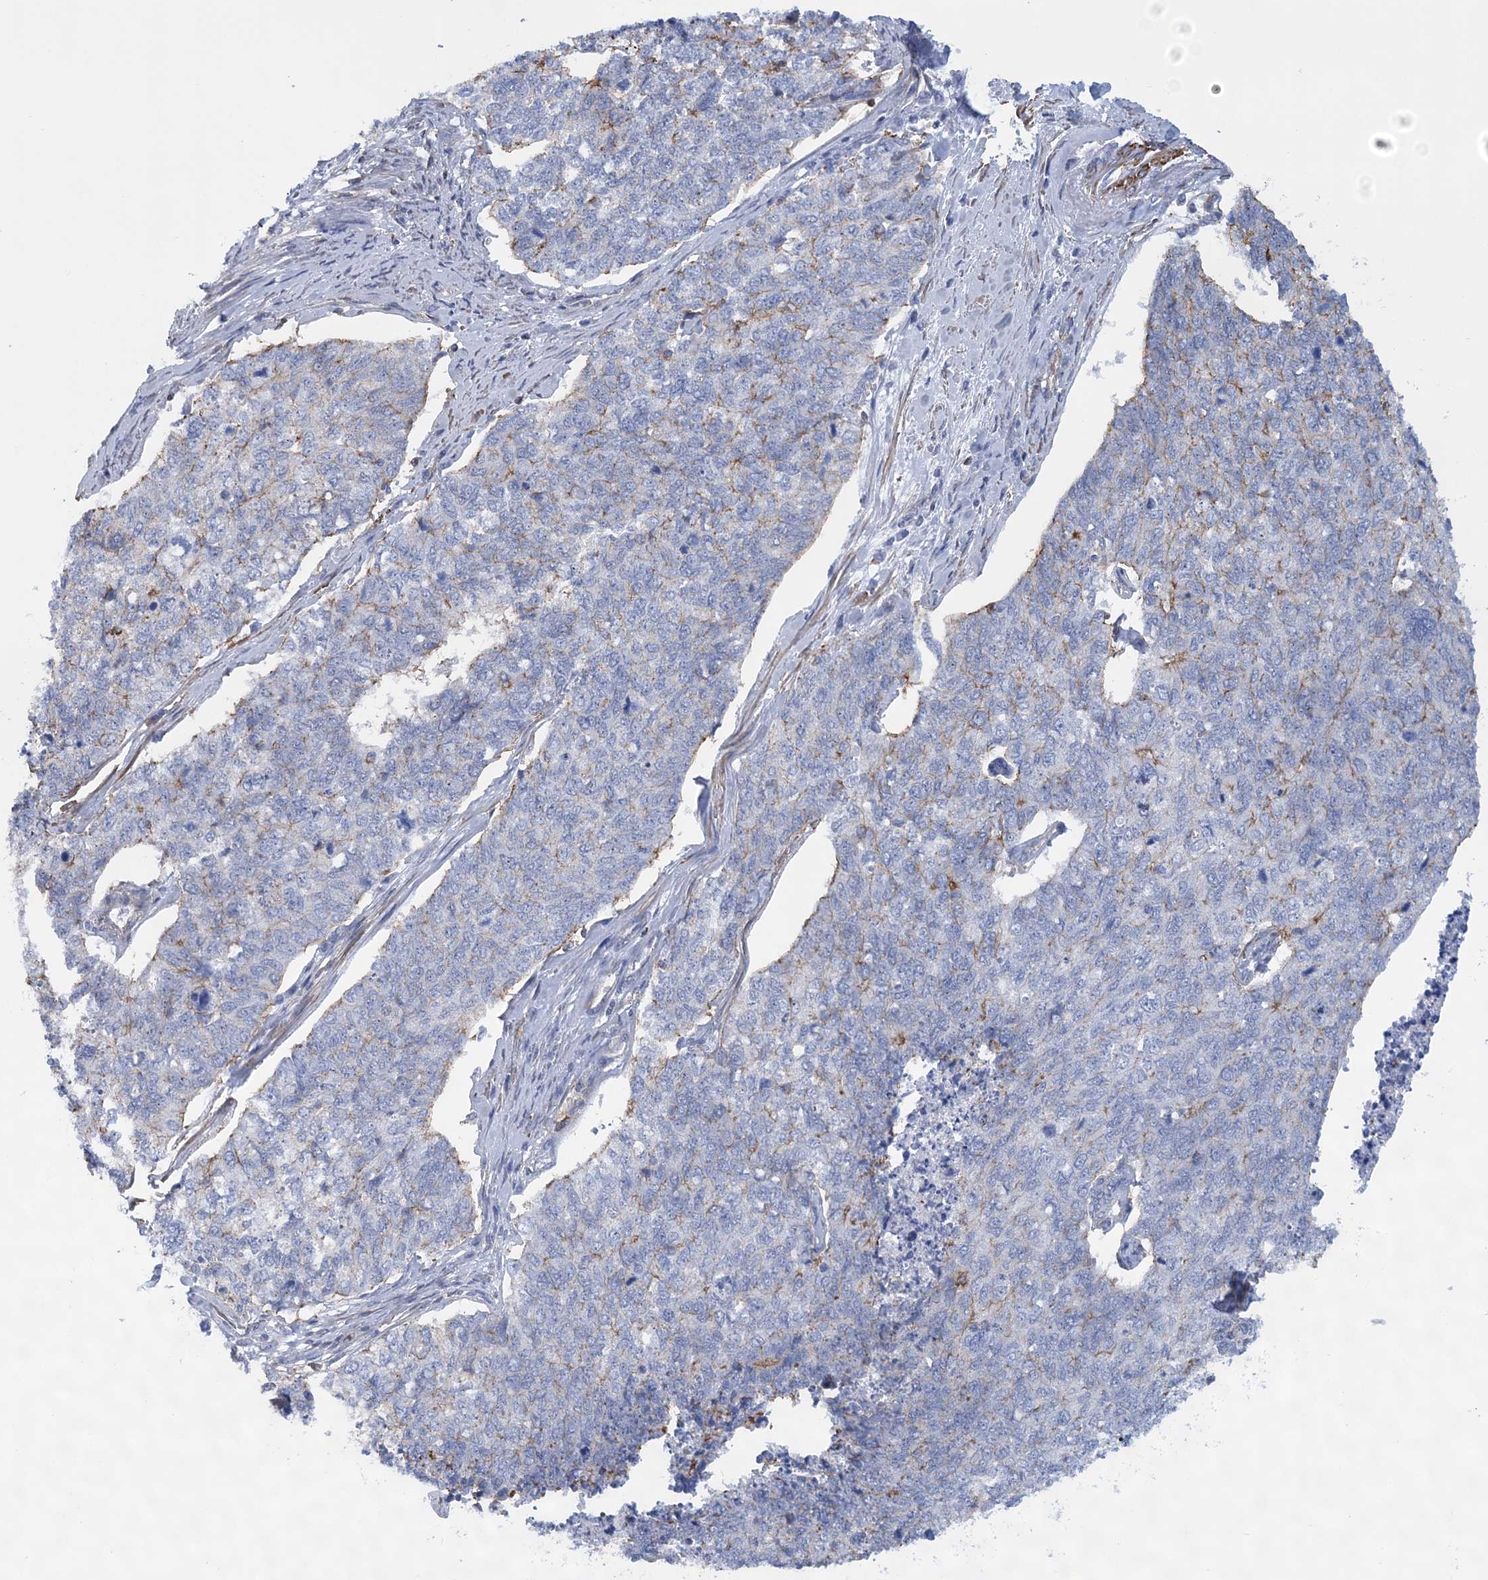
{"staining": {"intensity": "weak", "quantity": "<25%", "location": "cytoplasmic/membranous"}, "tissue": "cervical cancer", "cell_type": "Tumor cells", "image_type": "cancer", "snomed": [{"axis": "morphology", "description": "Squamous cell carcinoma, NOS"}, {"axis": "topography", "description": "Cervix"}], "caption": "An IHC image of squamous cell carcinoma (cervical) is shown. There is no staining in tumor cells of squamous cell carcinoma (cervical).", "gene": "C11orf21", "patient": {"sex": "female", "age": 63}}